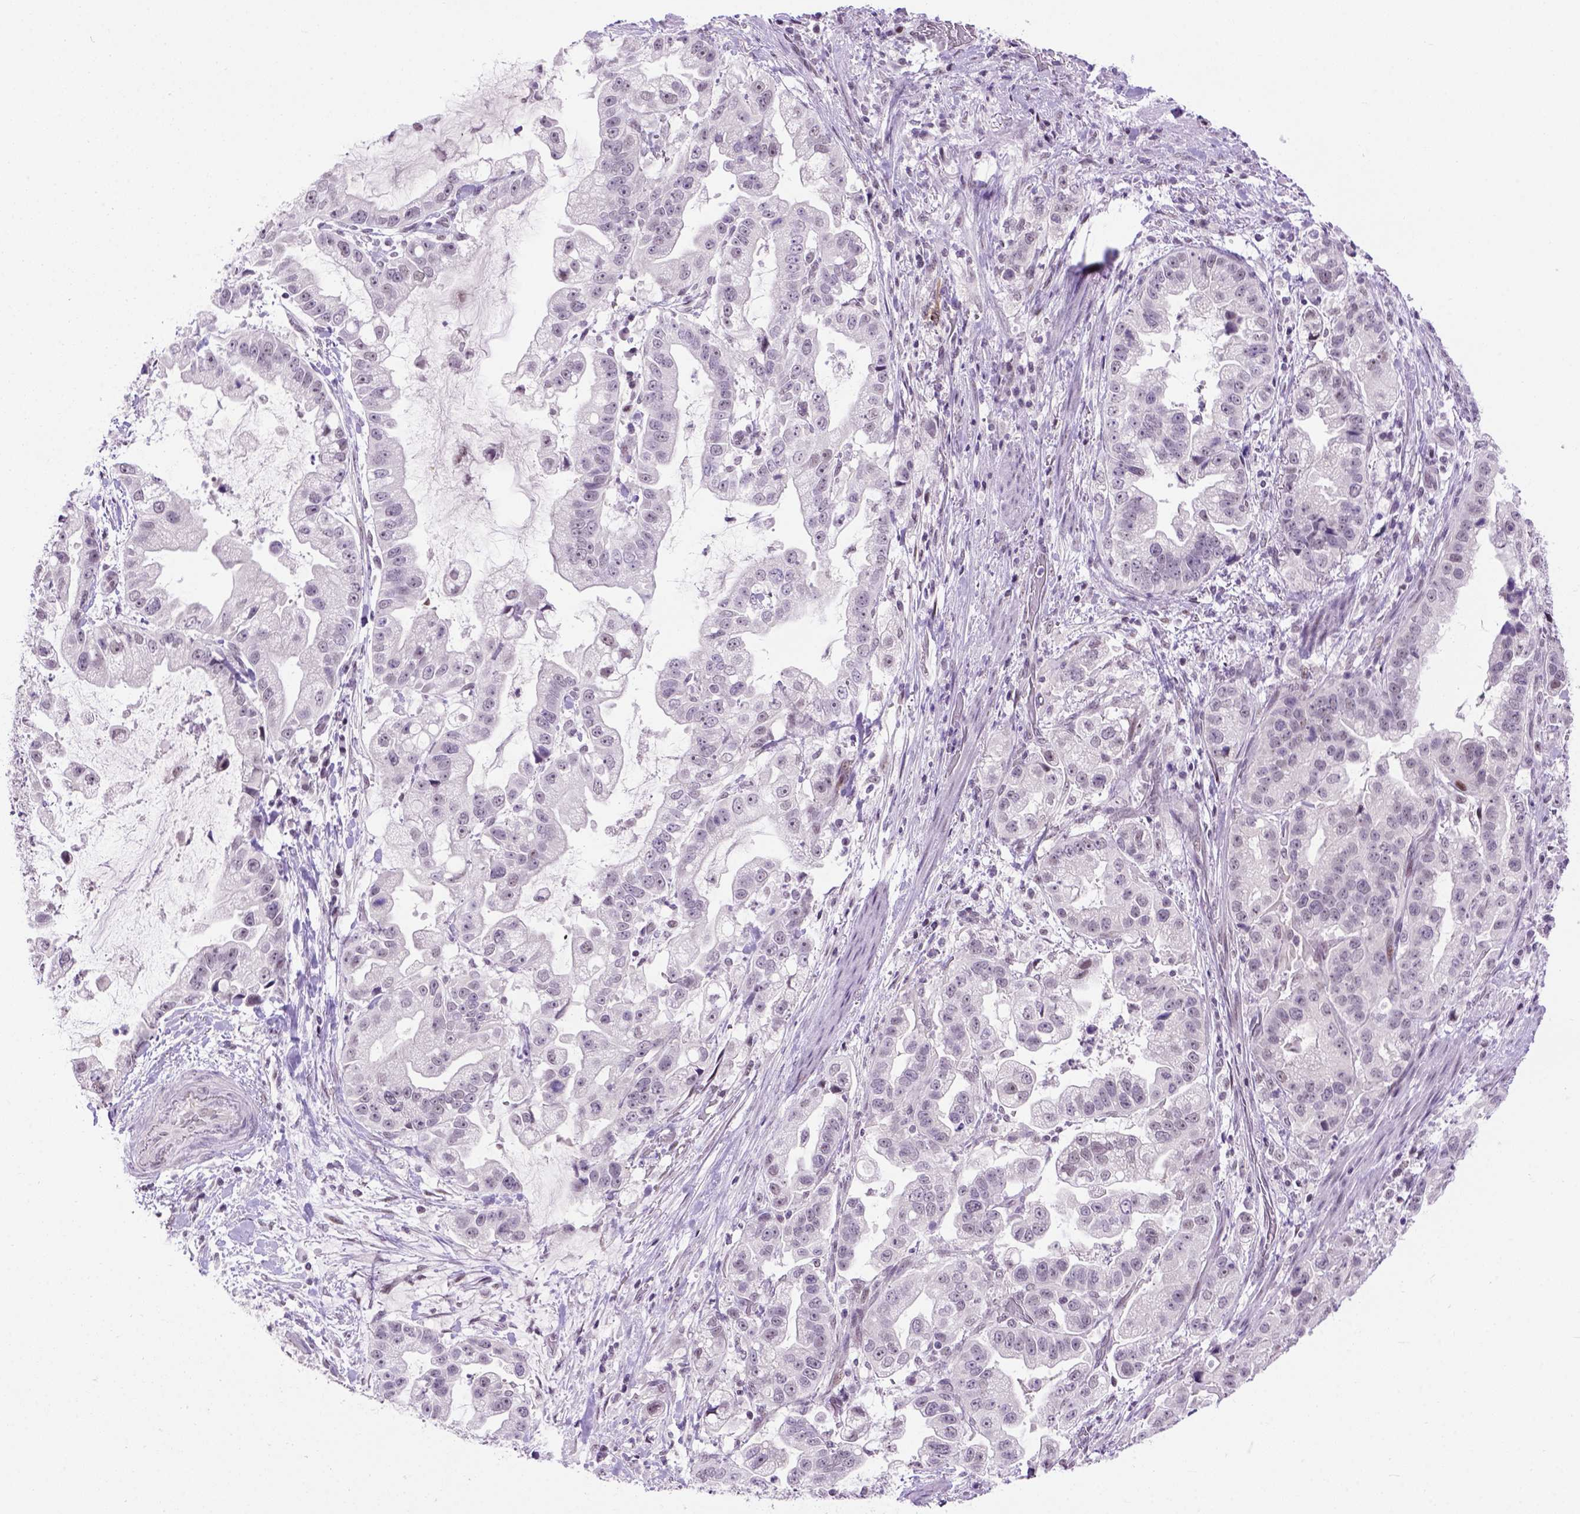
{"staining": {"intensity": "negative", "quantity": "none", "location": "none"}, "tissue": "stomach cancer", "cell_type": "Tumor cells", "image_type": "cancer", "snomed": [{"axis": "morphology", "description": "Adenocarcinoma, NOS"}, {"axis": "topography", "description": "Stomach"}], "caption": "Human stomach cancer stained for a protein using IHC exhibits no staining in tumor cells.", "gene": "TBPL1", "patient": {"sex": "male", "age": 59}}